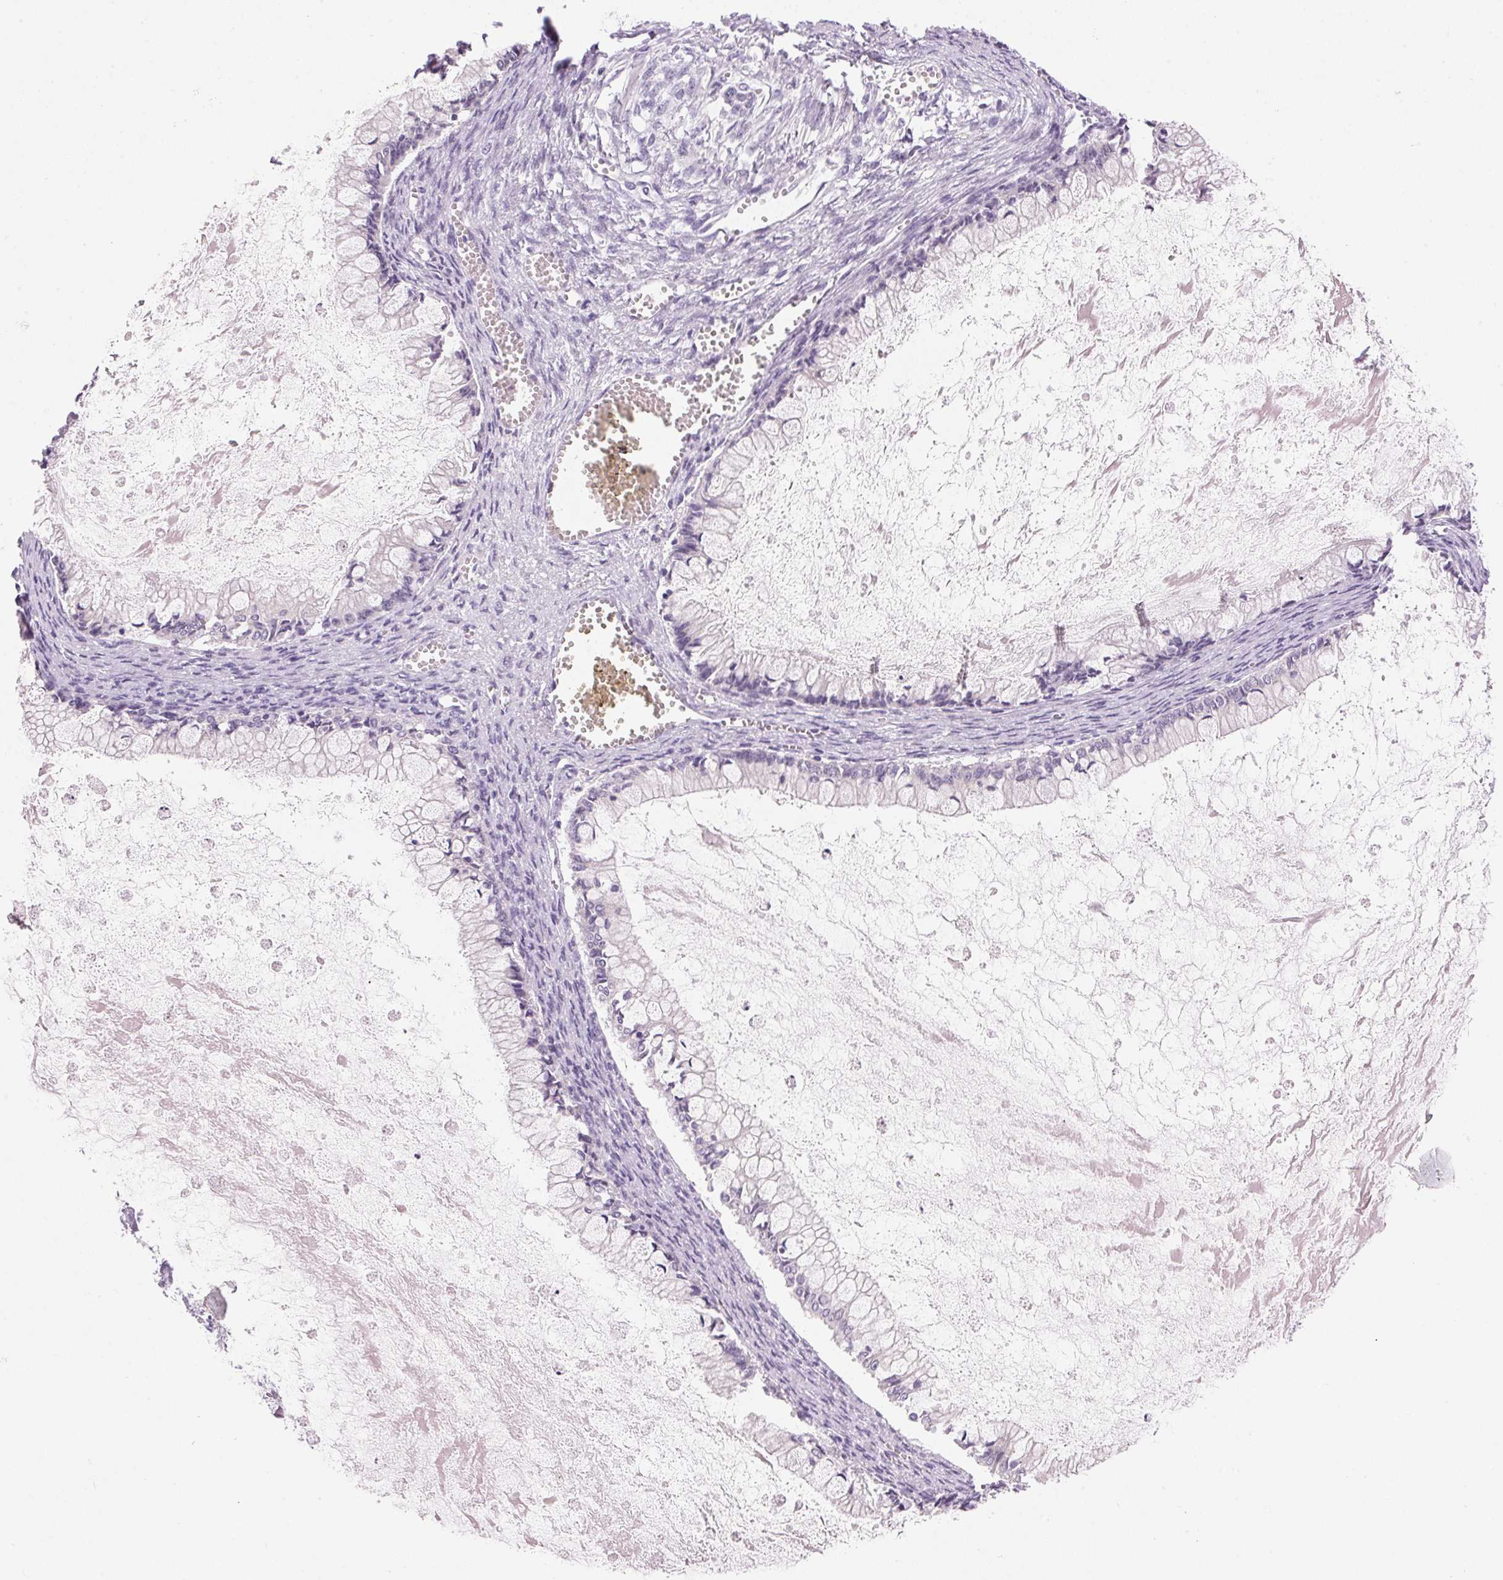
{"staining": {"intensity": "negative", "quantity": "none", "location": "none"}, "tissue": "ovarian cancer", "cell_type": "Tumor cells", "image_type": "cancer", "snomed": [{"axis": "morphology", "description": "Cystadenocarcinoma, mucinous, NOS"}, {"axis": "topography", "description": "Ovary"}], "caption": "Immunohistochemistry (IHC) of human ovarian mucinous cystadenocarcinoma demonstrates no staining in tumor cells. (Stains: DAB immunohistochemistry (IHC) with hematoxylin counter stain, Microscopy: brightfield microscopy at high magnification).", "gene": "HSD17B2", "patient": {"sex": "female", "age": 67}}